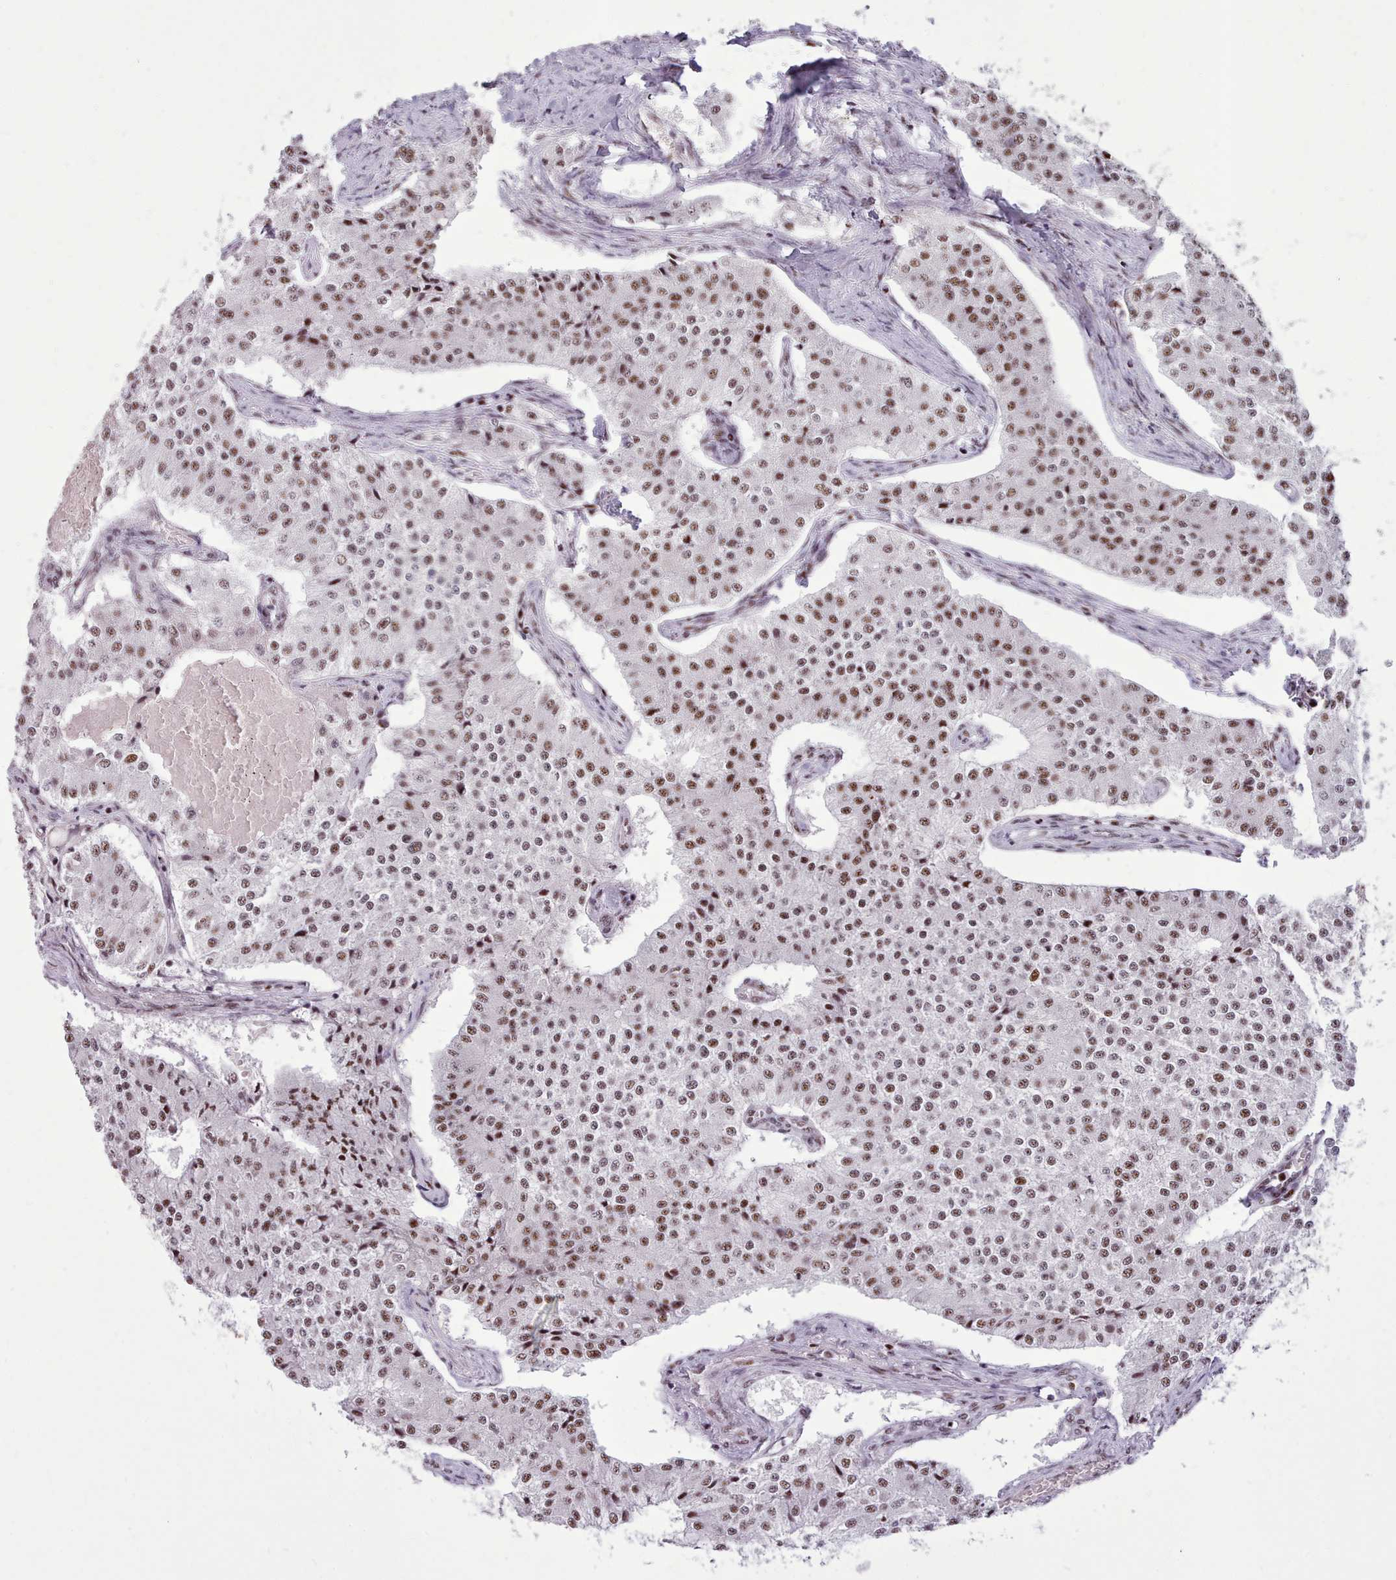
{"staining": {"intensity": "moderate", "quantity": ">75%", "location": "nuclear"}, "tissue": "carcinoid", "cell_type": "Tumor cells", "image_type": "cancer", "snomed": [{"axis": "morphology", "description": "Carcinoid, malignant, NOS"}, {"axis": "topography", "description": "Colon"}], "caption": "There is medium levels of moderate nuclear staining in tumor cells of malignant carcinoid, as demonstrated by immunohistochemical staining (brown color).", "gene": "TMEM35B", "patient": {"sex": "female", "age": 52}}